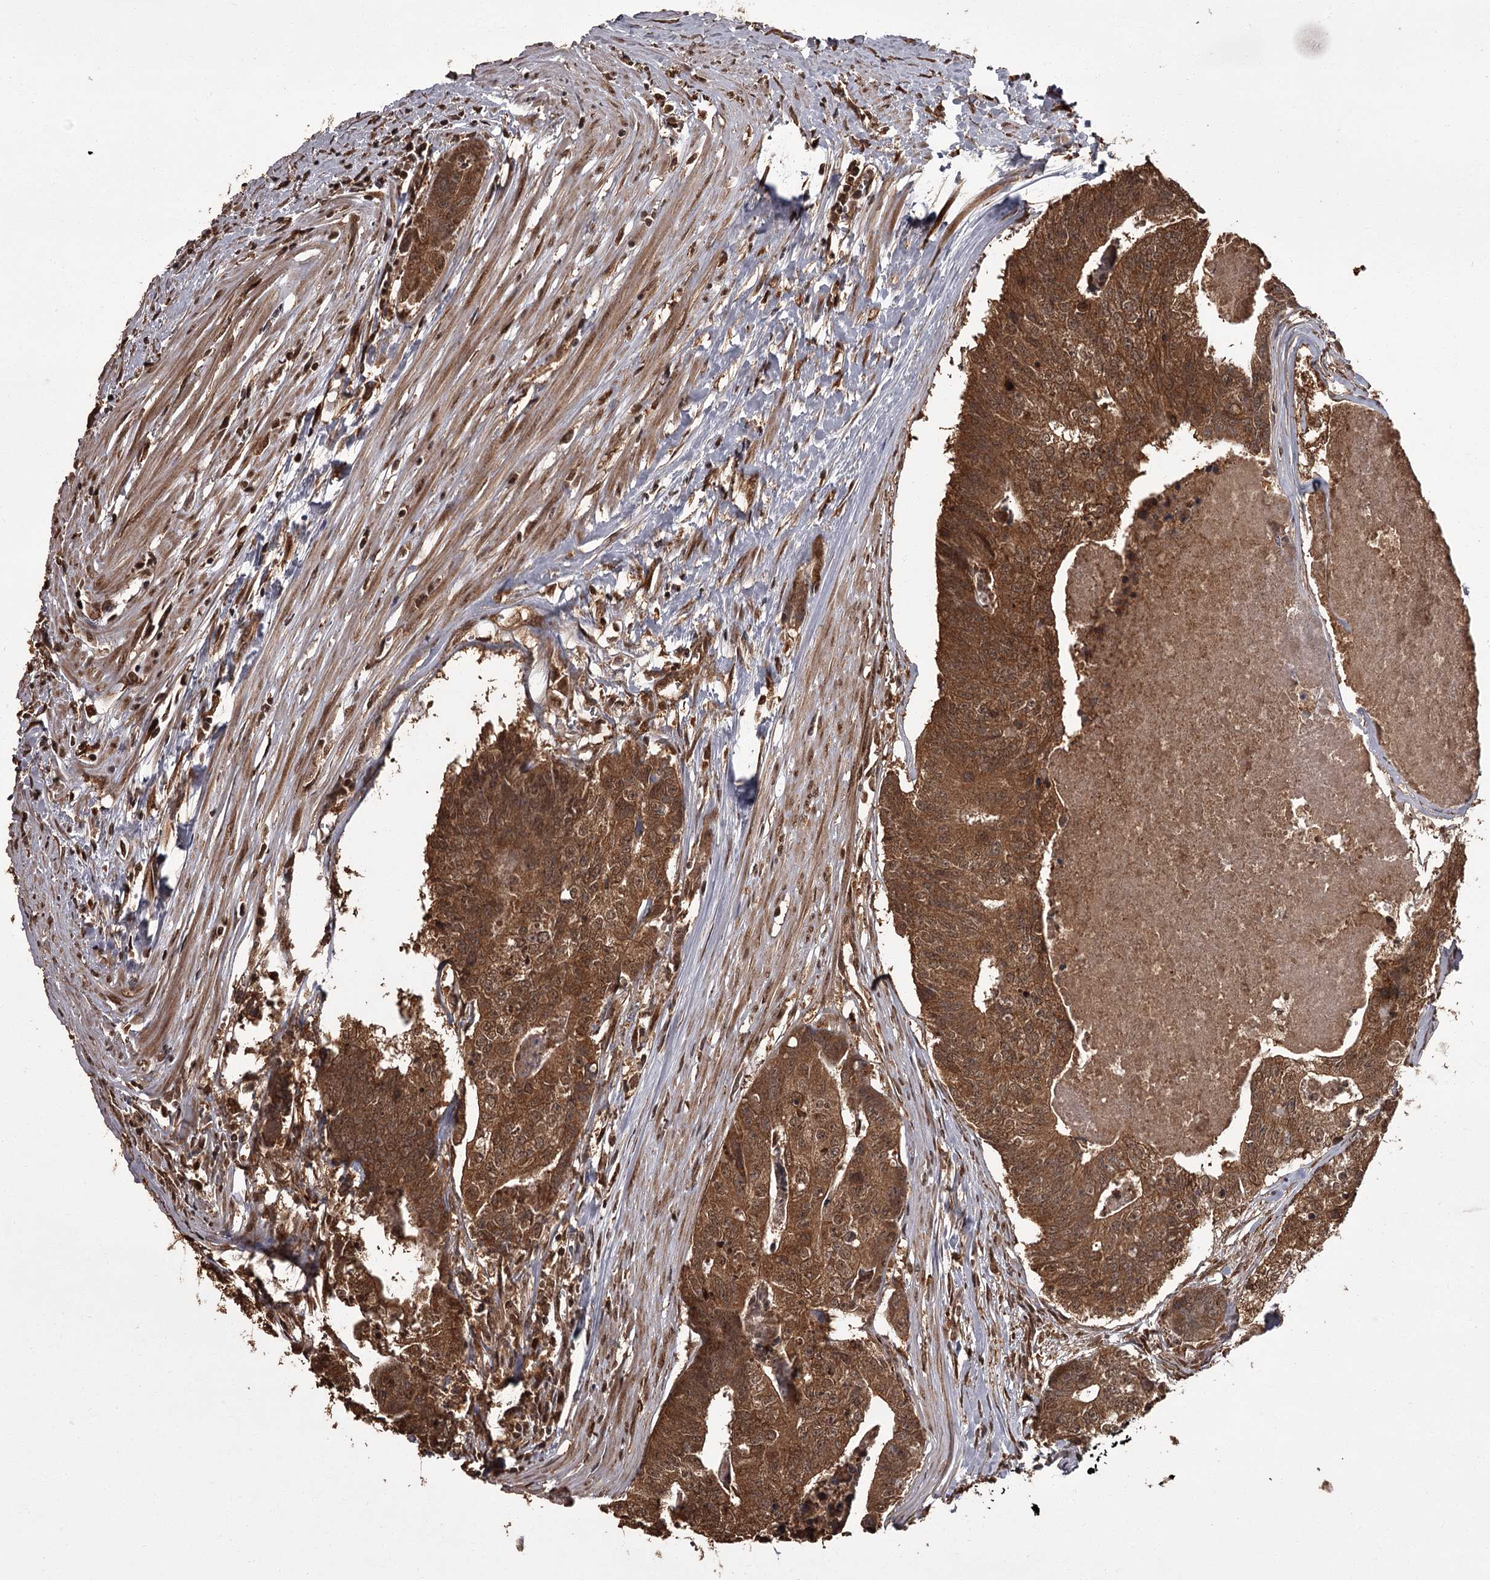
{"staining": {"intensity": "strong", "quantity": ">75%", "location": "cytoplasmic/membranous,nuclear"}, "tissue": "colorectal cancer", "cell_type": "Tumor cells", "image_type": "cancer", "snomed": [{"axis": "morphology", "description": "Adenocarcinoma, NOS"}, {"axis": "topography", "description": "Colon"}], "caption": "Approximately >75% of tumor cells in colorectal cancer (adenocarcinoma) exhibit strong cytoplasmic/membranous and nuclear protein expression as visualized by brown immunohistochemical staining.", "gene": "NPRL2", "patient": {"sex": "female", "age": 67}}